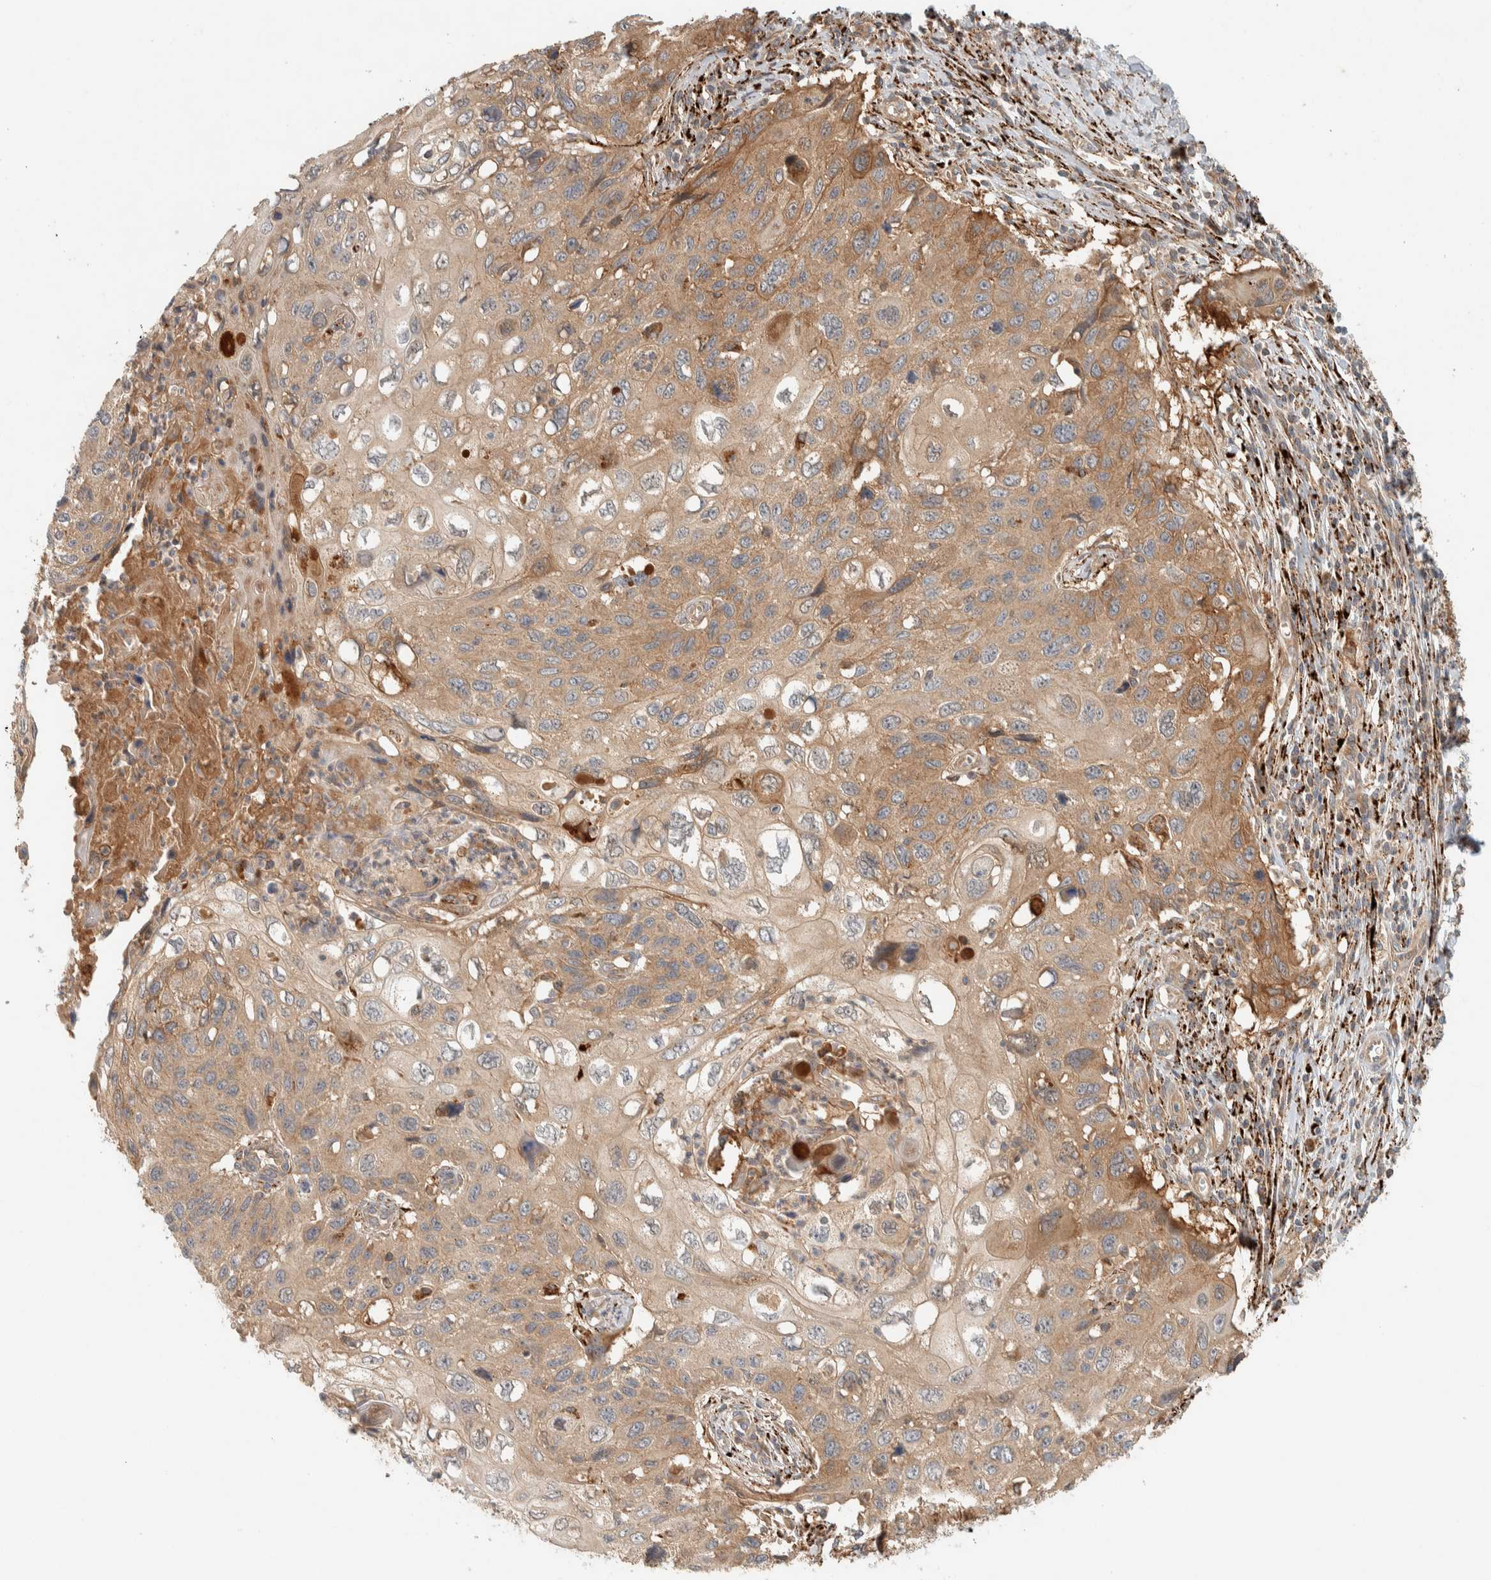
{"staining": {"intensity": "moderate", "quantity": ">75%", "location": "cytoplasmic/membranous"}, "tissue": "cervical cancer", "cell_type": "Tumor cells", "image_type": "cancer", "snomed": [{"axis": "morphology", "description": "Squamous cell carcinoma, NOS"}, {"axis": "topography", "description": "Cervix"}], "caption": "Cervical squamous cell carcinoma tissue reveals moderate cytoplasmic/membranous positivity in approximately >75% of tumor cells, visualized by immunohistochemistry. (brown staining indicates protein expression, while blue staining denotes nuclei).", "gene": "FAM167A", "patient": {"sex": "female", "age": 70}}